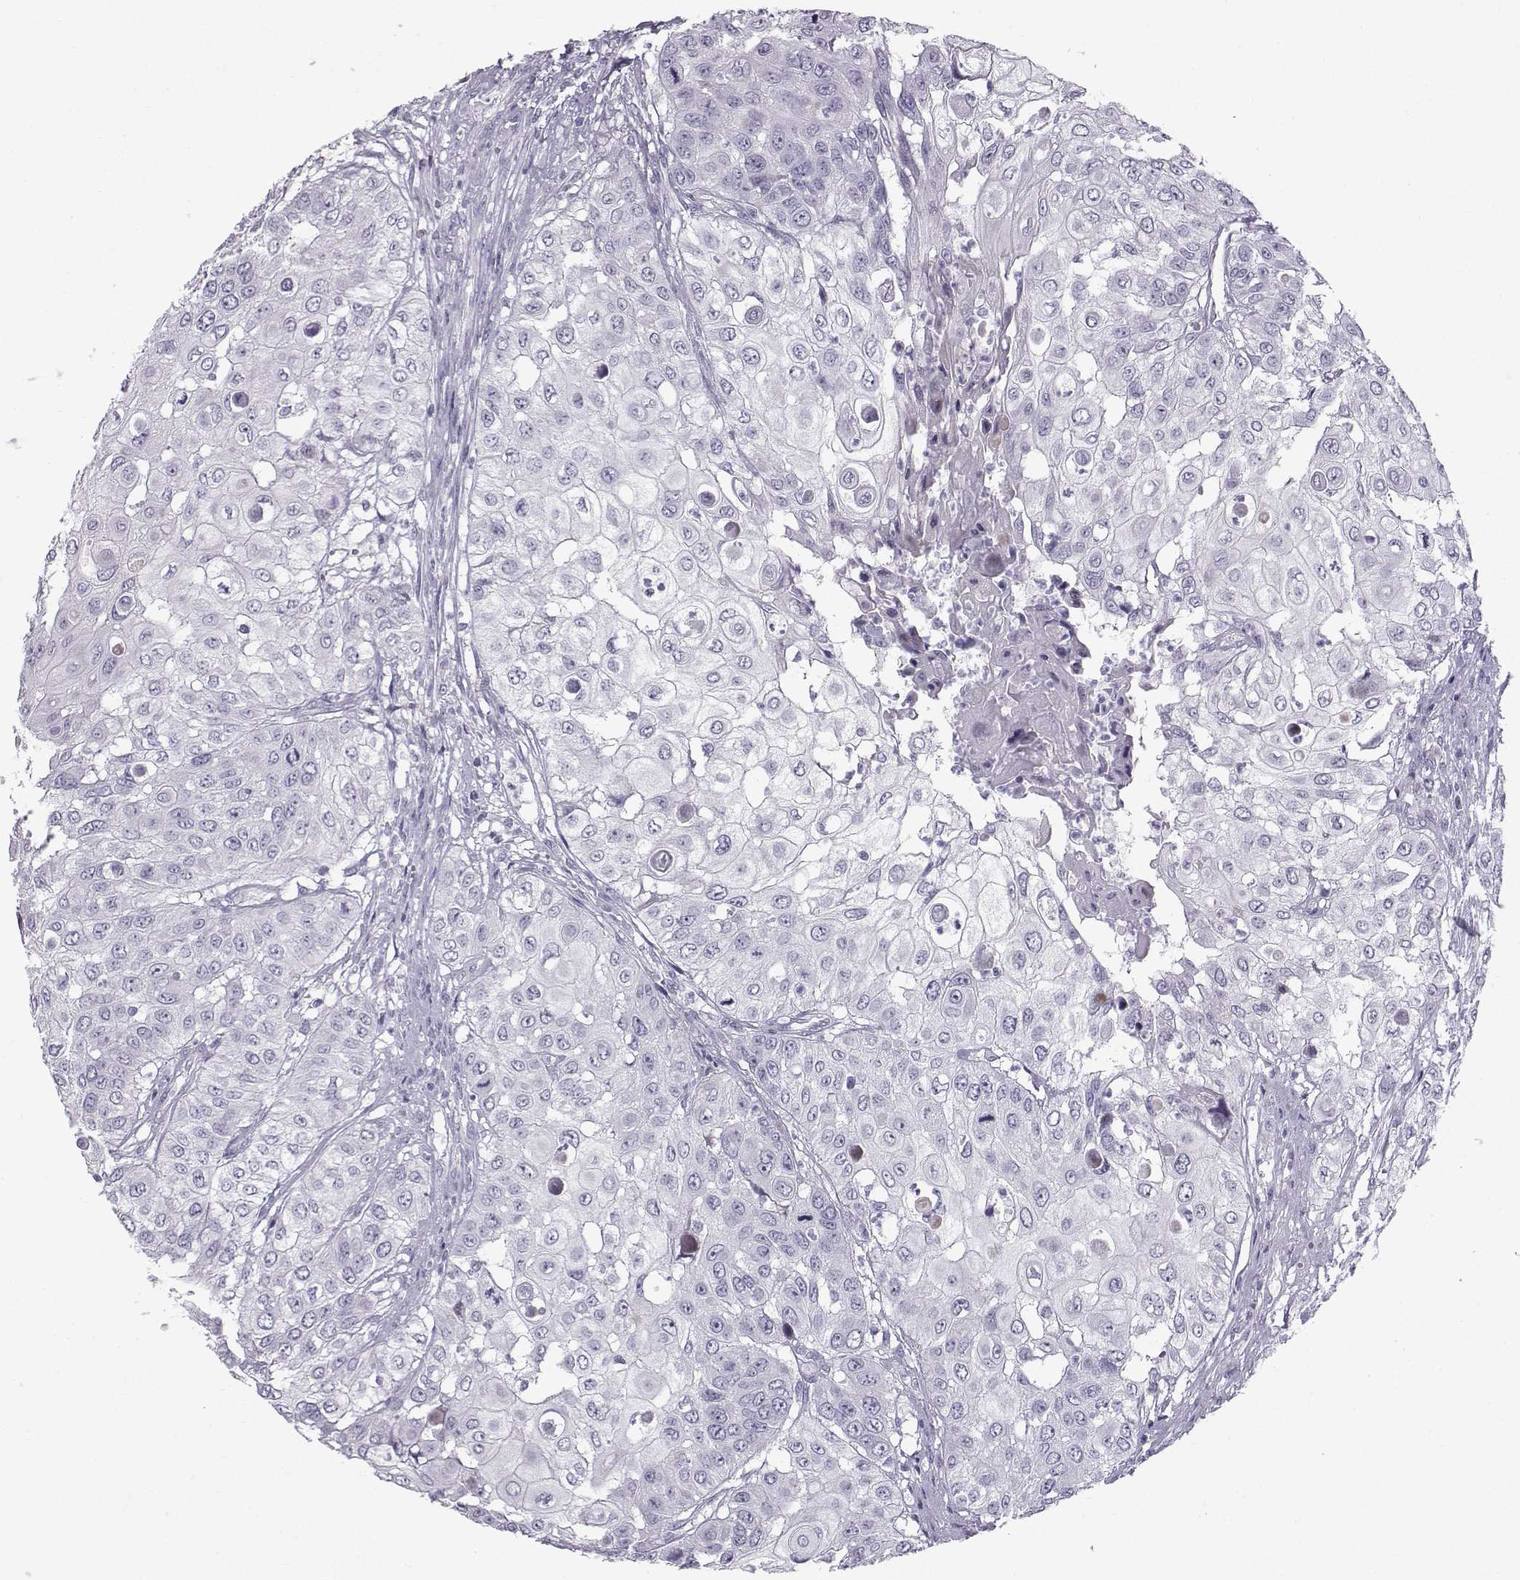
{"staining": {"intensity": "negative", "quantity": "none", "location": "none"}, "tissue": "urothelial cancer", "cell_type": "Tumor cells", "image_type": "cancer", "snomed": [{"axis": "morphology", "description": "Urothelial carcinoma, High grade"}, {"axis": "topography", "description": "Urinary bladder"}], "caption": "DAB immunohistochemical staining of human urothelial cancer demonstrates no significant staining in tumor cells. Nuclei are stained in blue.", "gene": "DMRT3", "patient": {"sex": "female", "age": 79}}